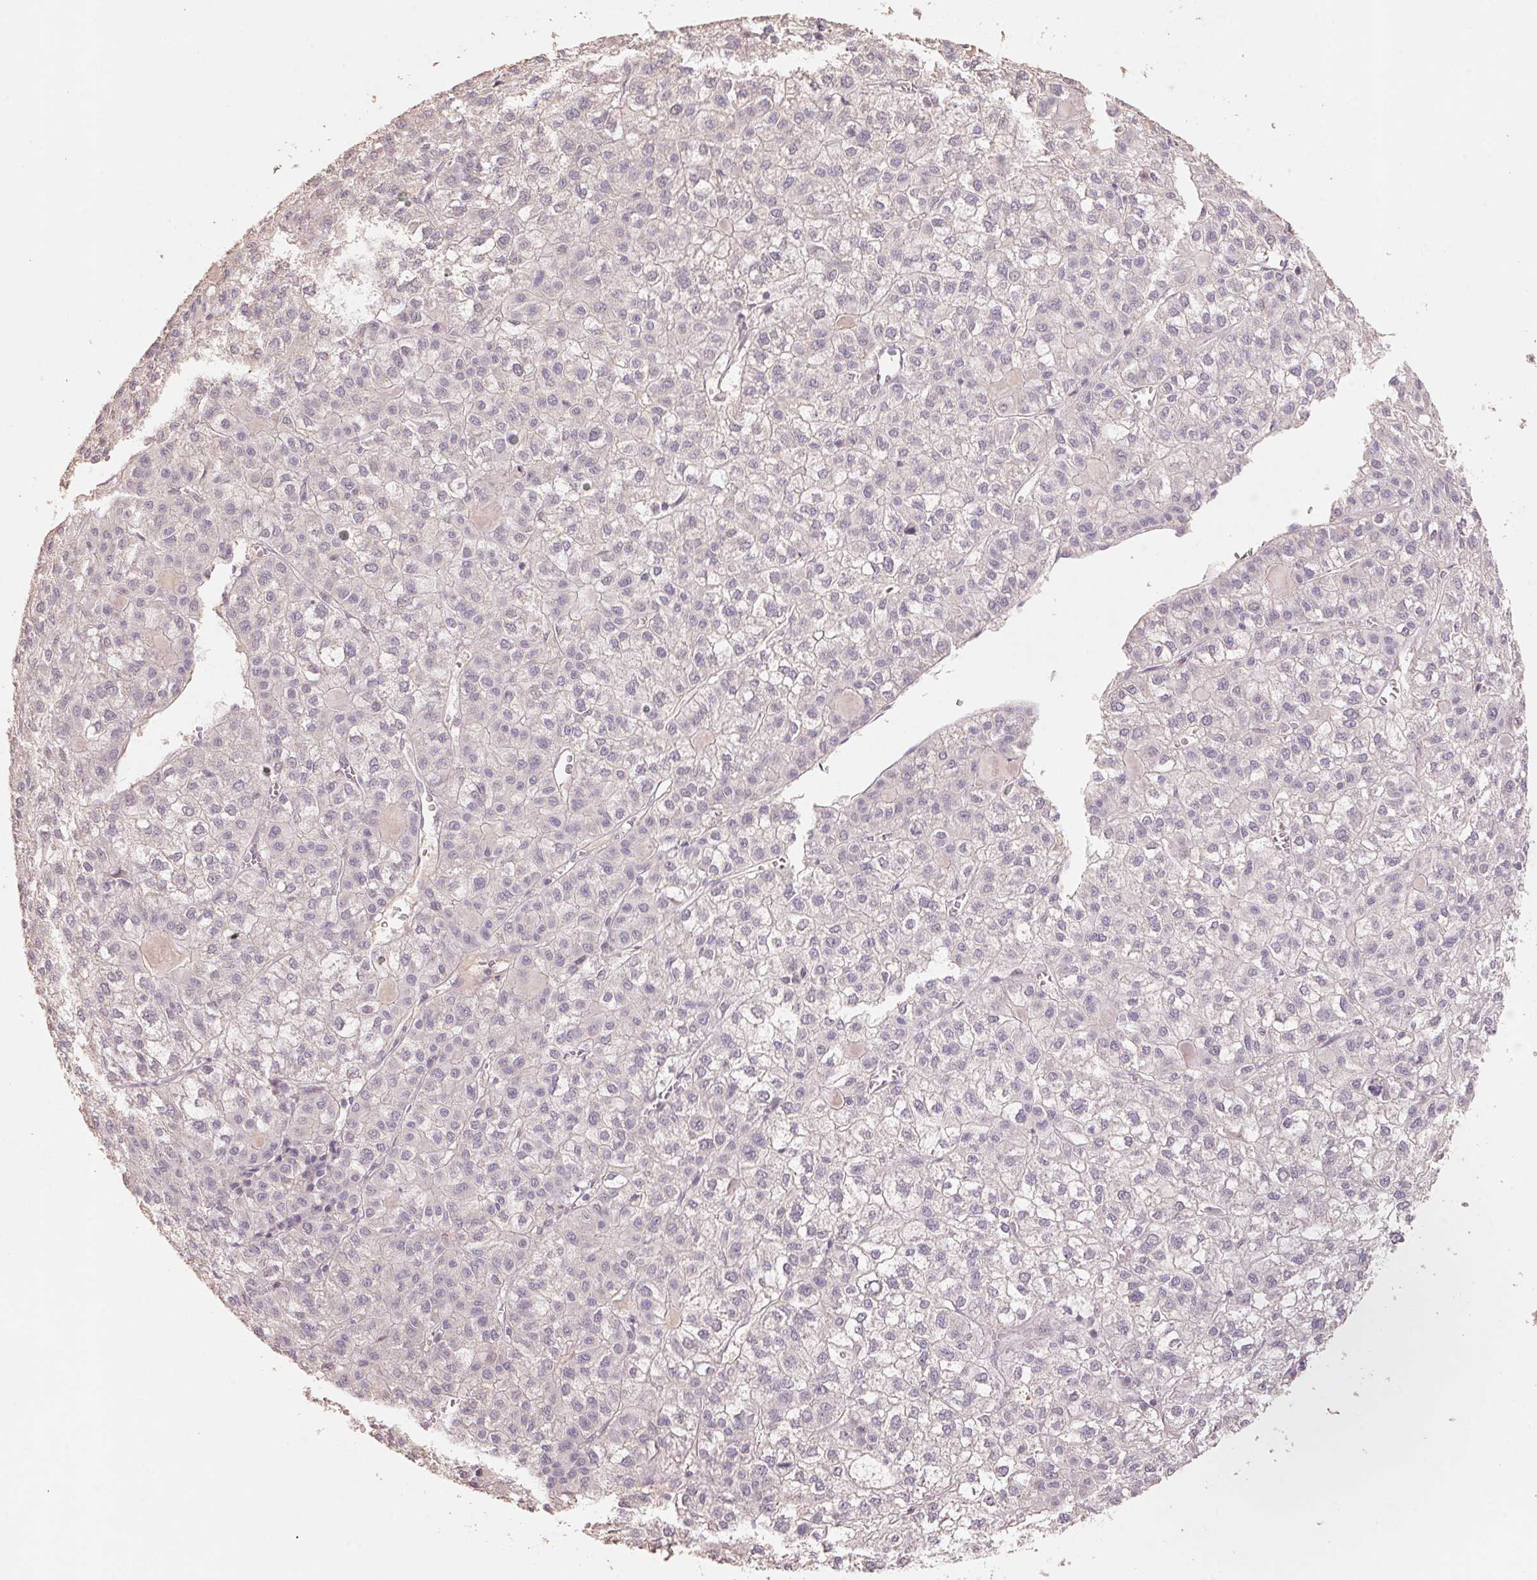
{"staining": {"intensity": "negative", "quantity": "none", "location": "none"}, "tissue": "liver cancer", "cell_type": "Tumor cells", "image_type": "cancer", "snomed": [{"axis": "morphology", "description": "Carcinoma, Hepatocellular, NOS"}, {"axis": "topography", "description": "Liver"}], "caption": "Immunohistochemical staining of hepatocellular carcinoma (liver) shows no significant positivity in tumor cells.", "gene": "CENPF", "patient": {"sex": "female", "age": 43}}